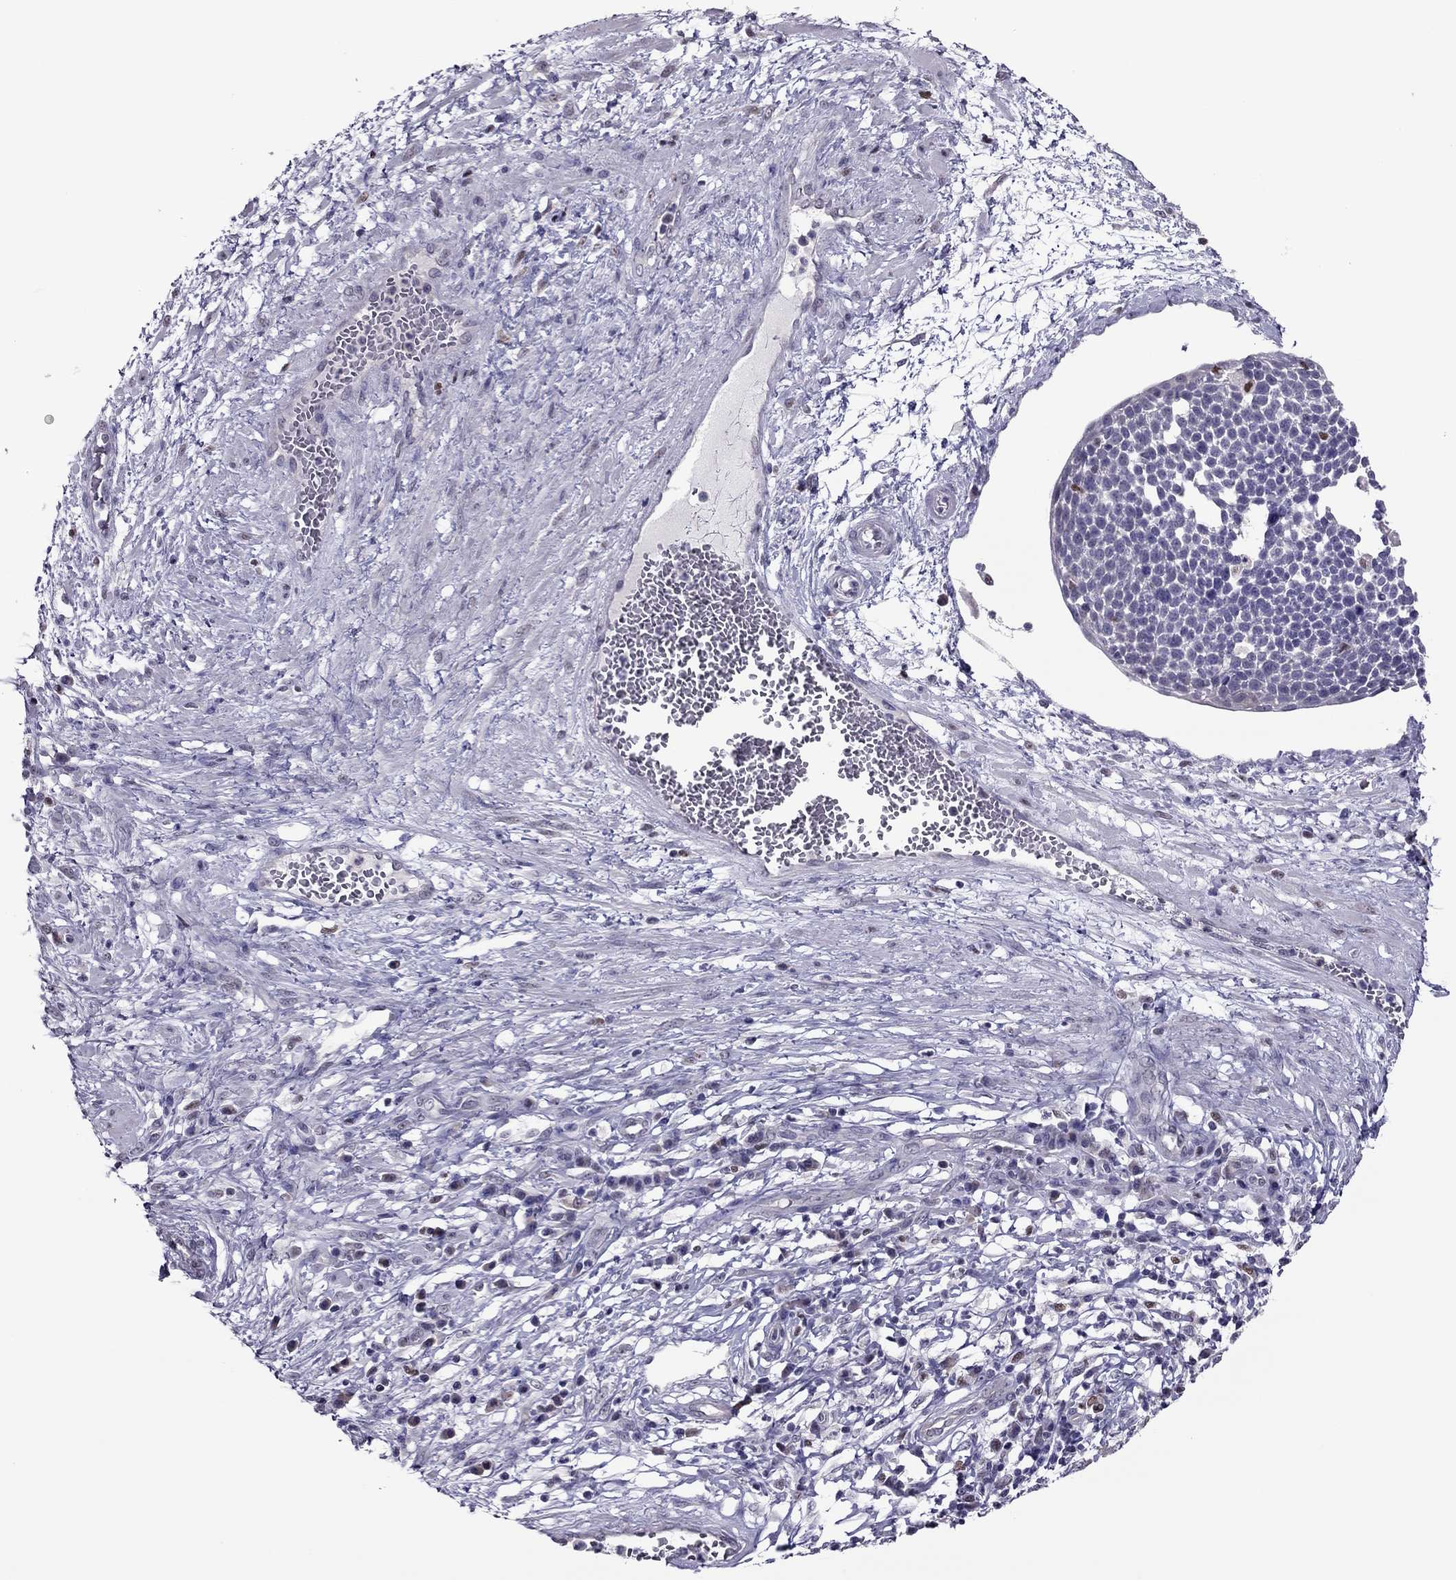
{"staining": {"intensity": "negative", "quantity": "none", "location": "none"}, "tissue": "cervical cancer", "cell_type": "Tumor cells", "image_type": "cancer", "snomed": [{"axis": "morphology", "description": "Squamous cell carcinoma, NOS"}, {"axis": "topography", "description": "Cervix"}], "caption": "This is a histopathology image of immunohistochemistry staining of squamous cell carcinoma (cervical), which shows no staining in tumor cells.", "gene": "SPINT3", "patient": {"sex": "female", "age": 34}}